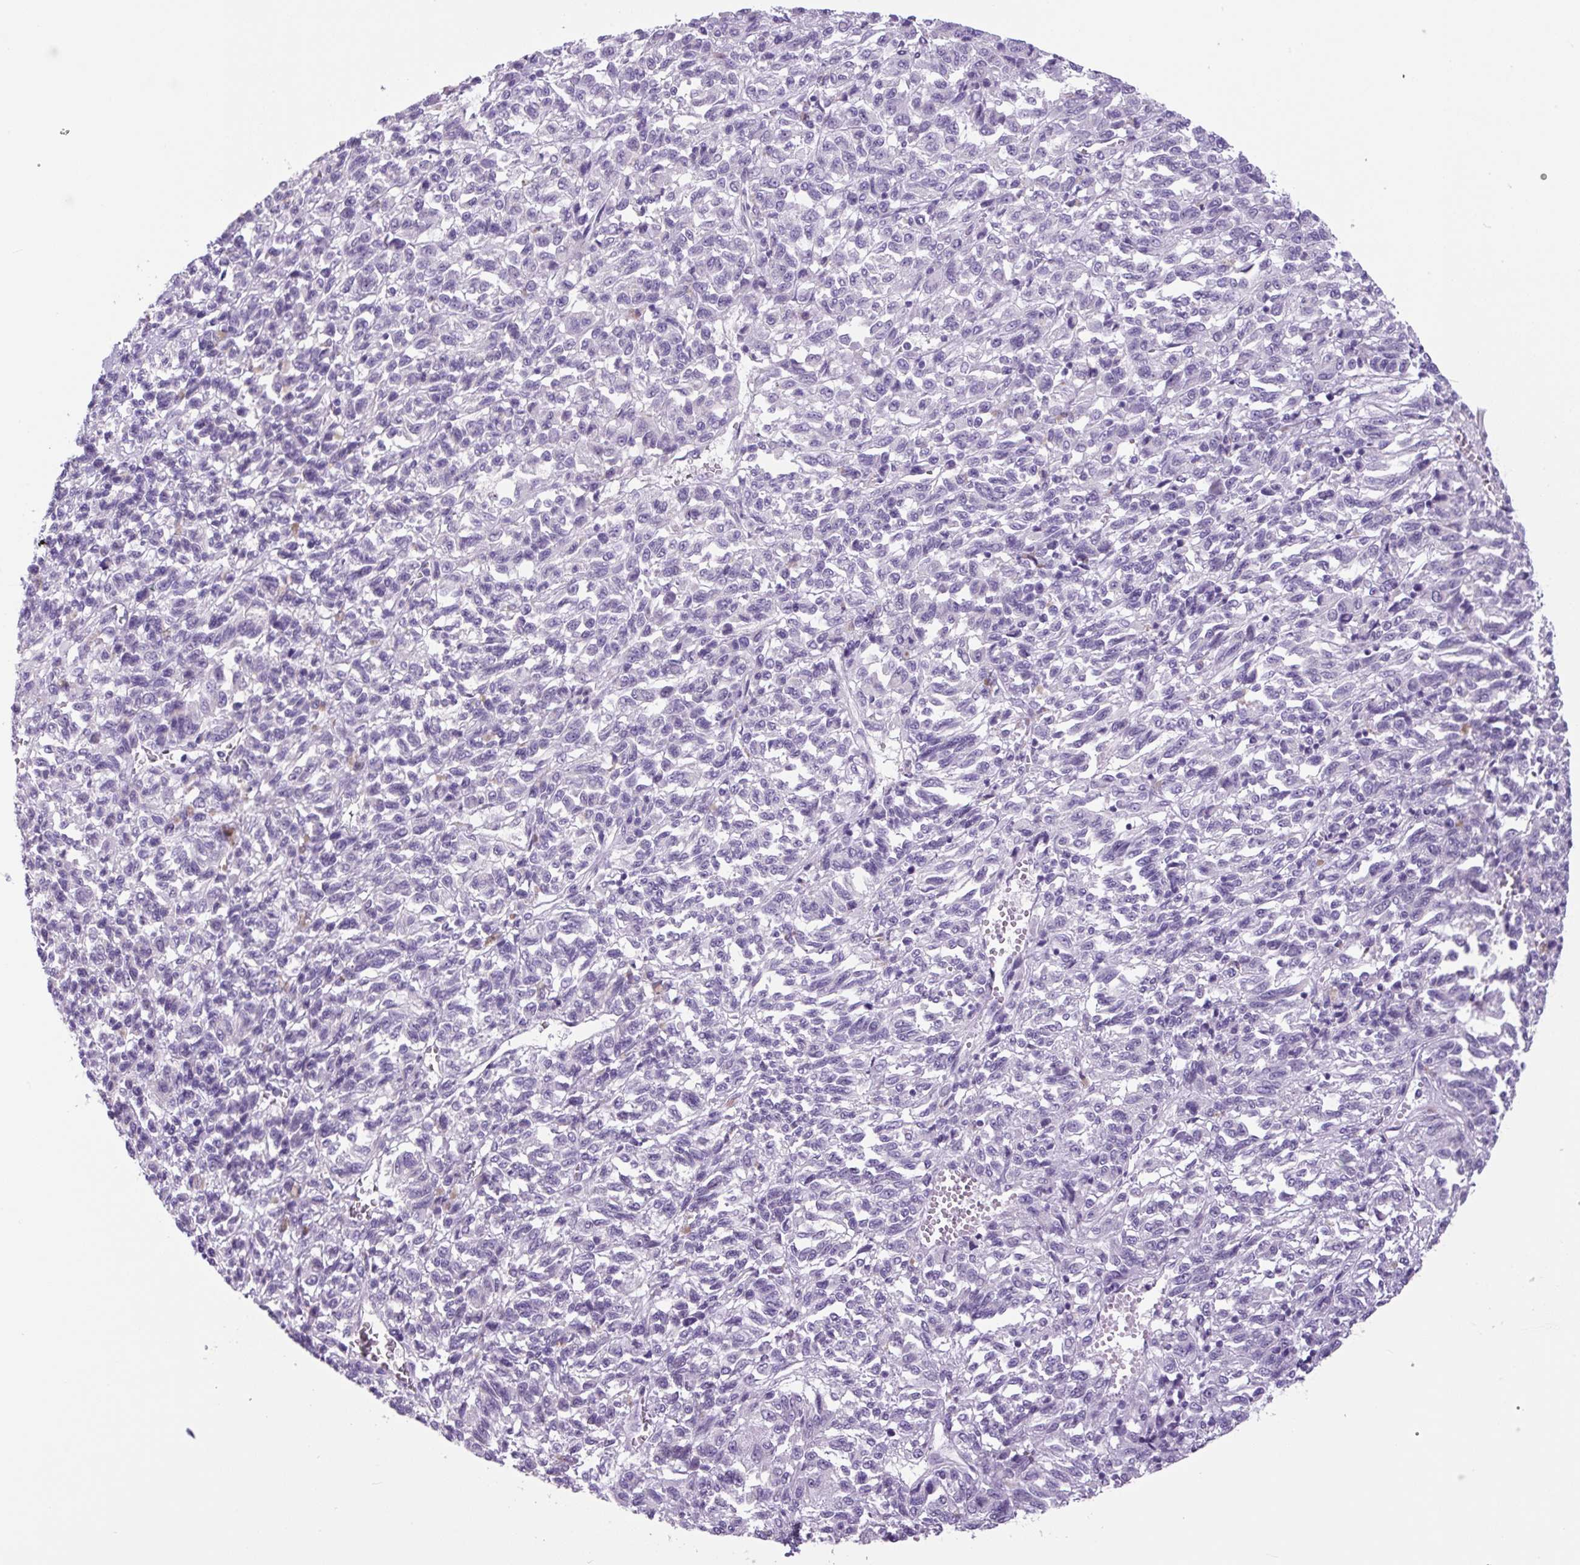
{"staining": {"intensity": "negative", "quantity": "none", "location": "none"}, "tissue": "melanoma", "cell_type": "Tumor cells", "image_type": "cancer", "snomed": [{"axis": "morphology", "description": "Malignant melanoma, Metastatic site"}, {"axis": "topography", "description": "Lung"}], "caption": "Protein analysis of malignant melanoma (metastatic site) displays no significant expression in tumor cells.", "gene": "CHGA", "patient": {"sex": "male", "age": 64}}